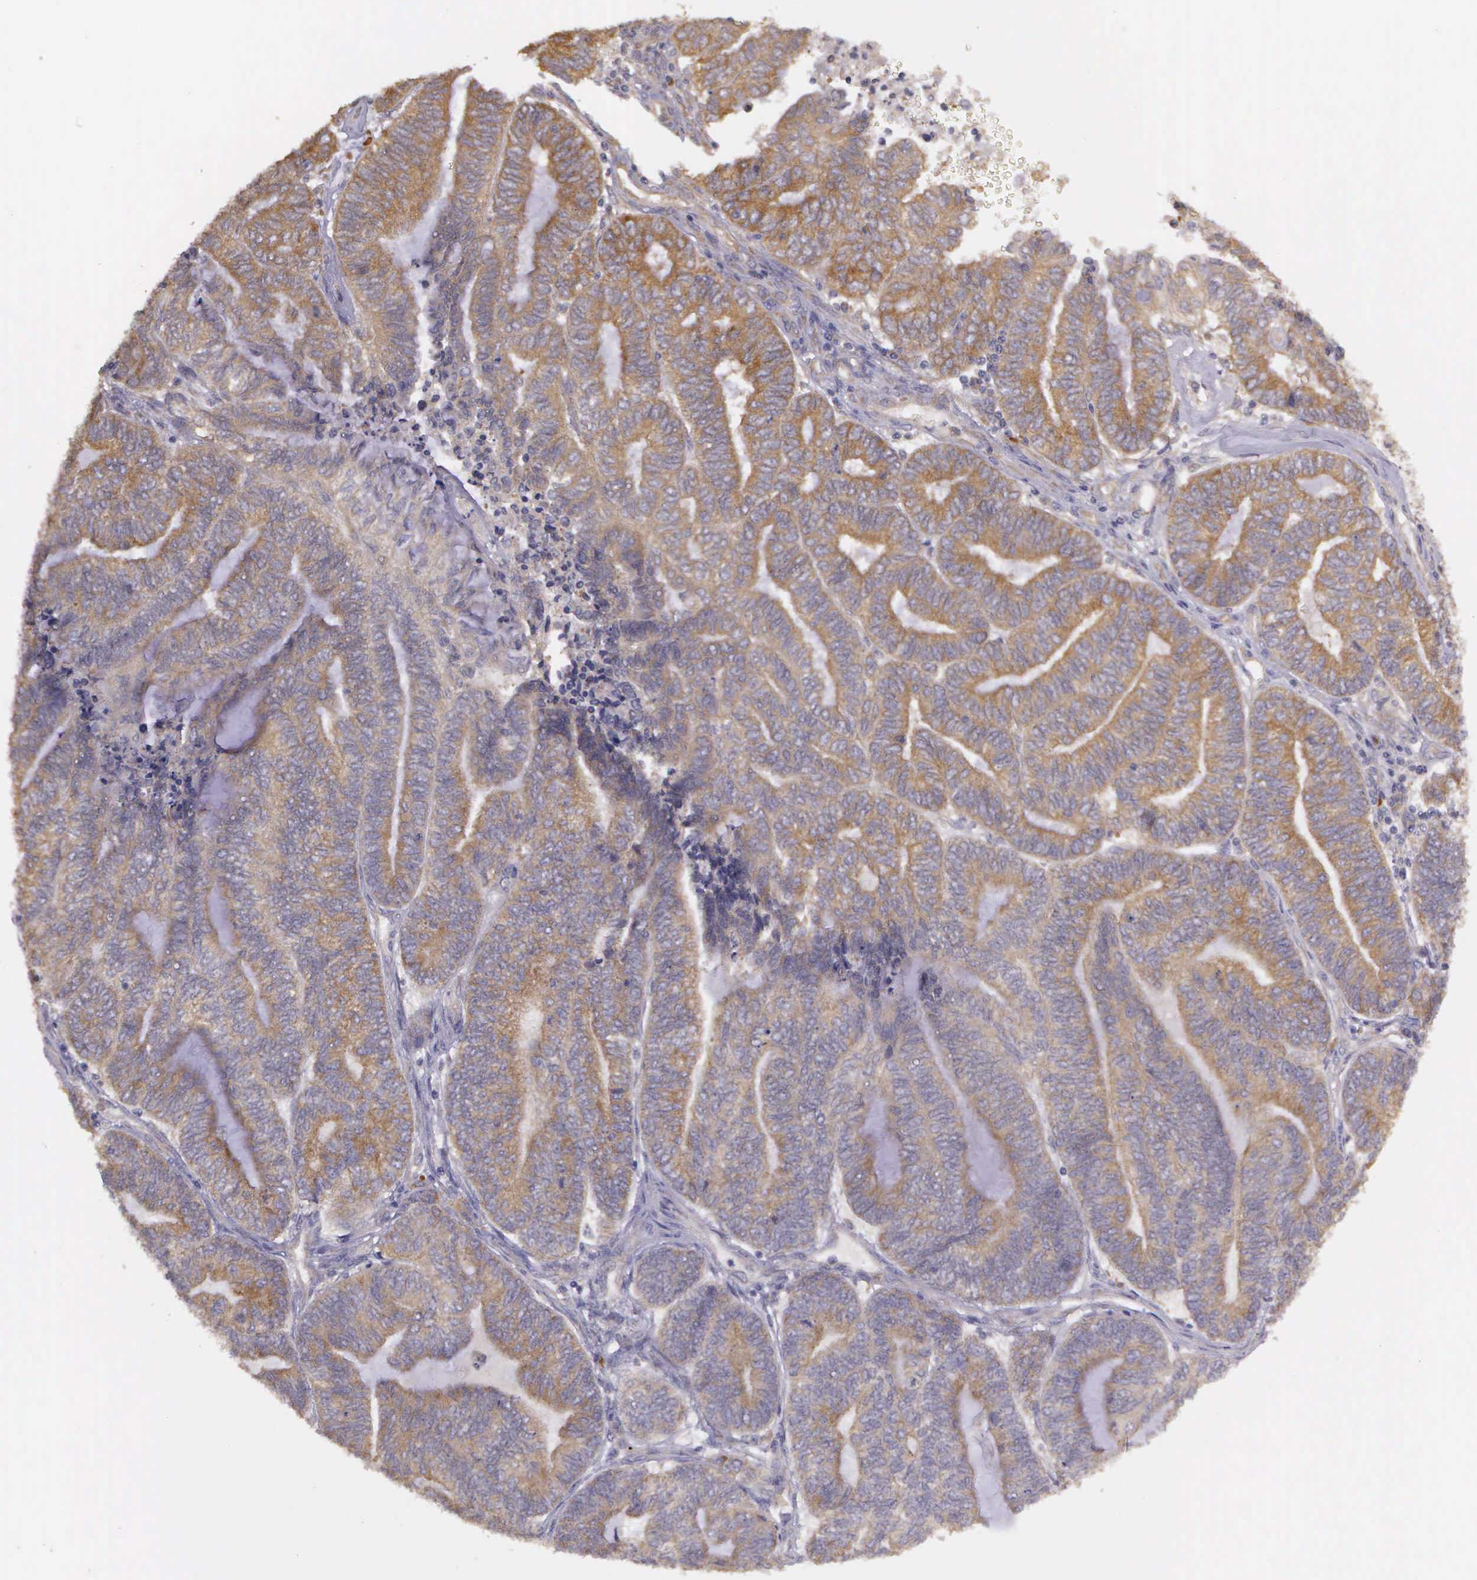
{"staining": {"intensity": "moderate", "quantity": ">75%", "location": "cytoplasmic/membranous"}, "tissue": "endometrial cancer", "cell_type": "Tumor cells", "image_type": "cancer", "snomed": [{"axis": "morphology", "description": "Adenocarcinoma, NOS"}, {"axis": "topography", "description": "Uterus"}, {"axis": "topography", "description": "Endometrium"}], "caption": "Brown immunohistochemical staining in human adenocarcinoma (endometrial) shows moderate cytoplasmic/membranous positivity in about >75% of tumor cells. The staining is performed using DAB (3,3'-diaminobenzidine) brown chromogen to label protein expression. The nuclei are counter-stained blue using hematoxylin.", "gene": "EIF5", "patient": {"sex": "female", "age": 70}}